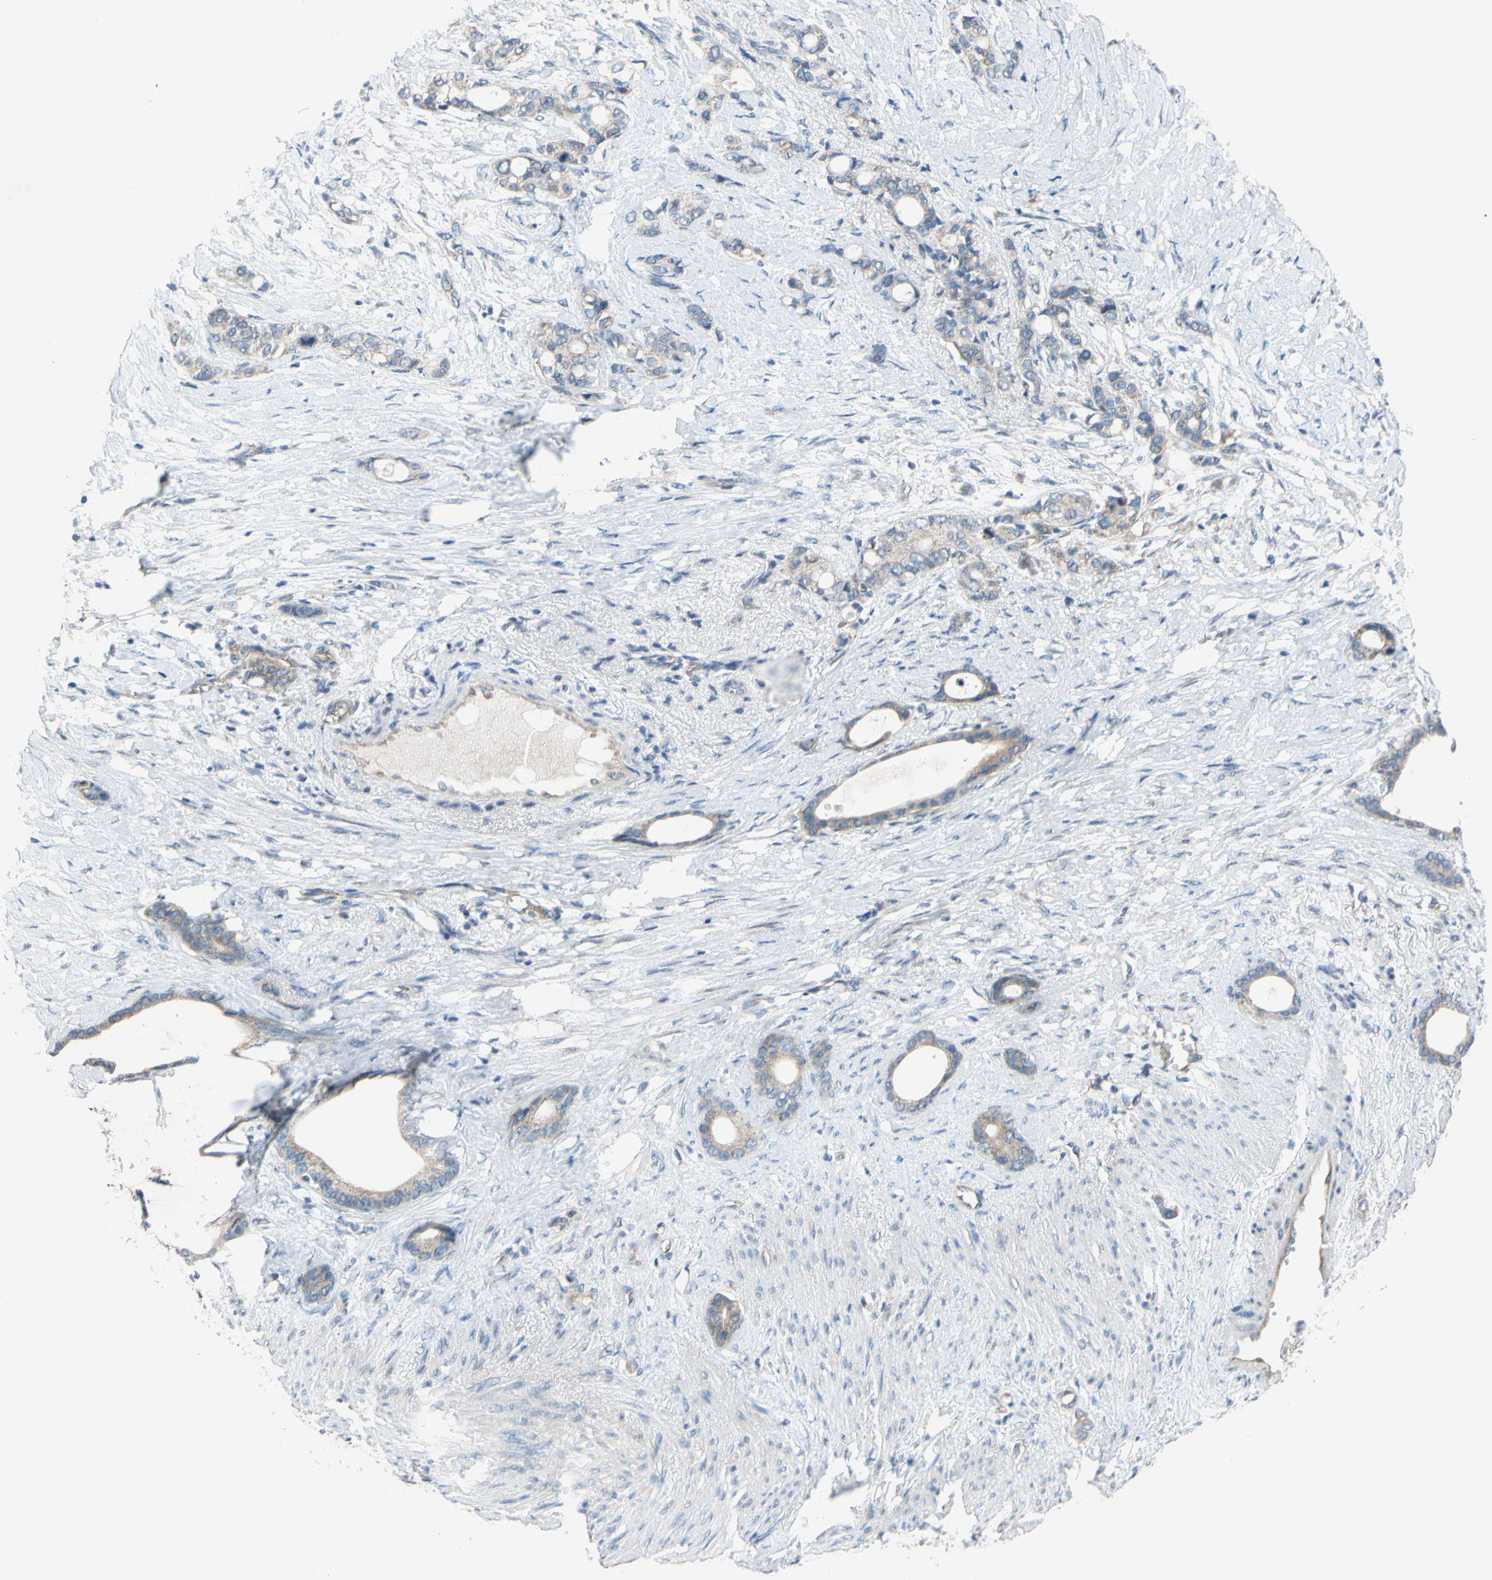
{"staining": {"intensity": "weak", "quantity": ">75%", "location": "cytoplasmic/membranous"}, "tissue": "stomach cancer", "cell_type": "Tumor cells", "image_type": "cancer", "snomed": [{"axis": "morphology", "description": "Adenocarcinoma, NOS"}, {"axis": "topography", "description": "Stomach"}], "caption": "Tumor cells show weak cytoplasmic/membranous expression in approximately >75% of cells in stomach adenocarcinoma.", "gene": "ADD2", "patient": {"sex": "female", "age": 75}}